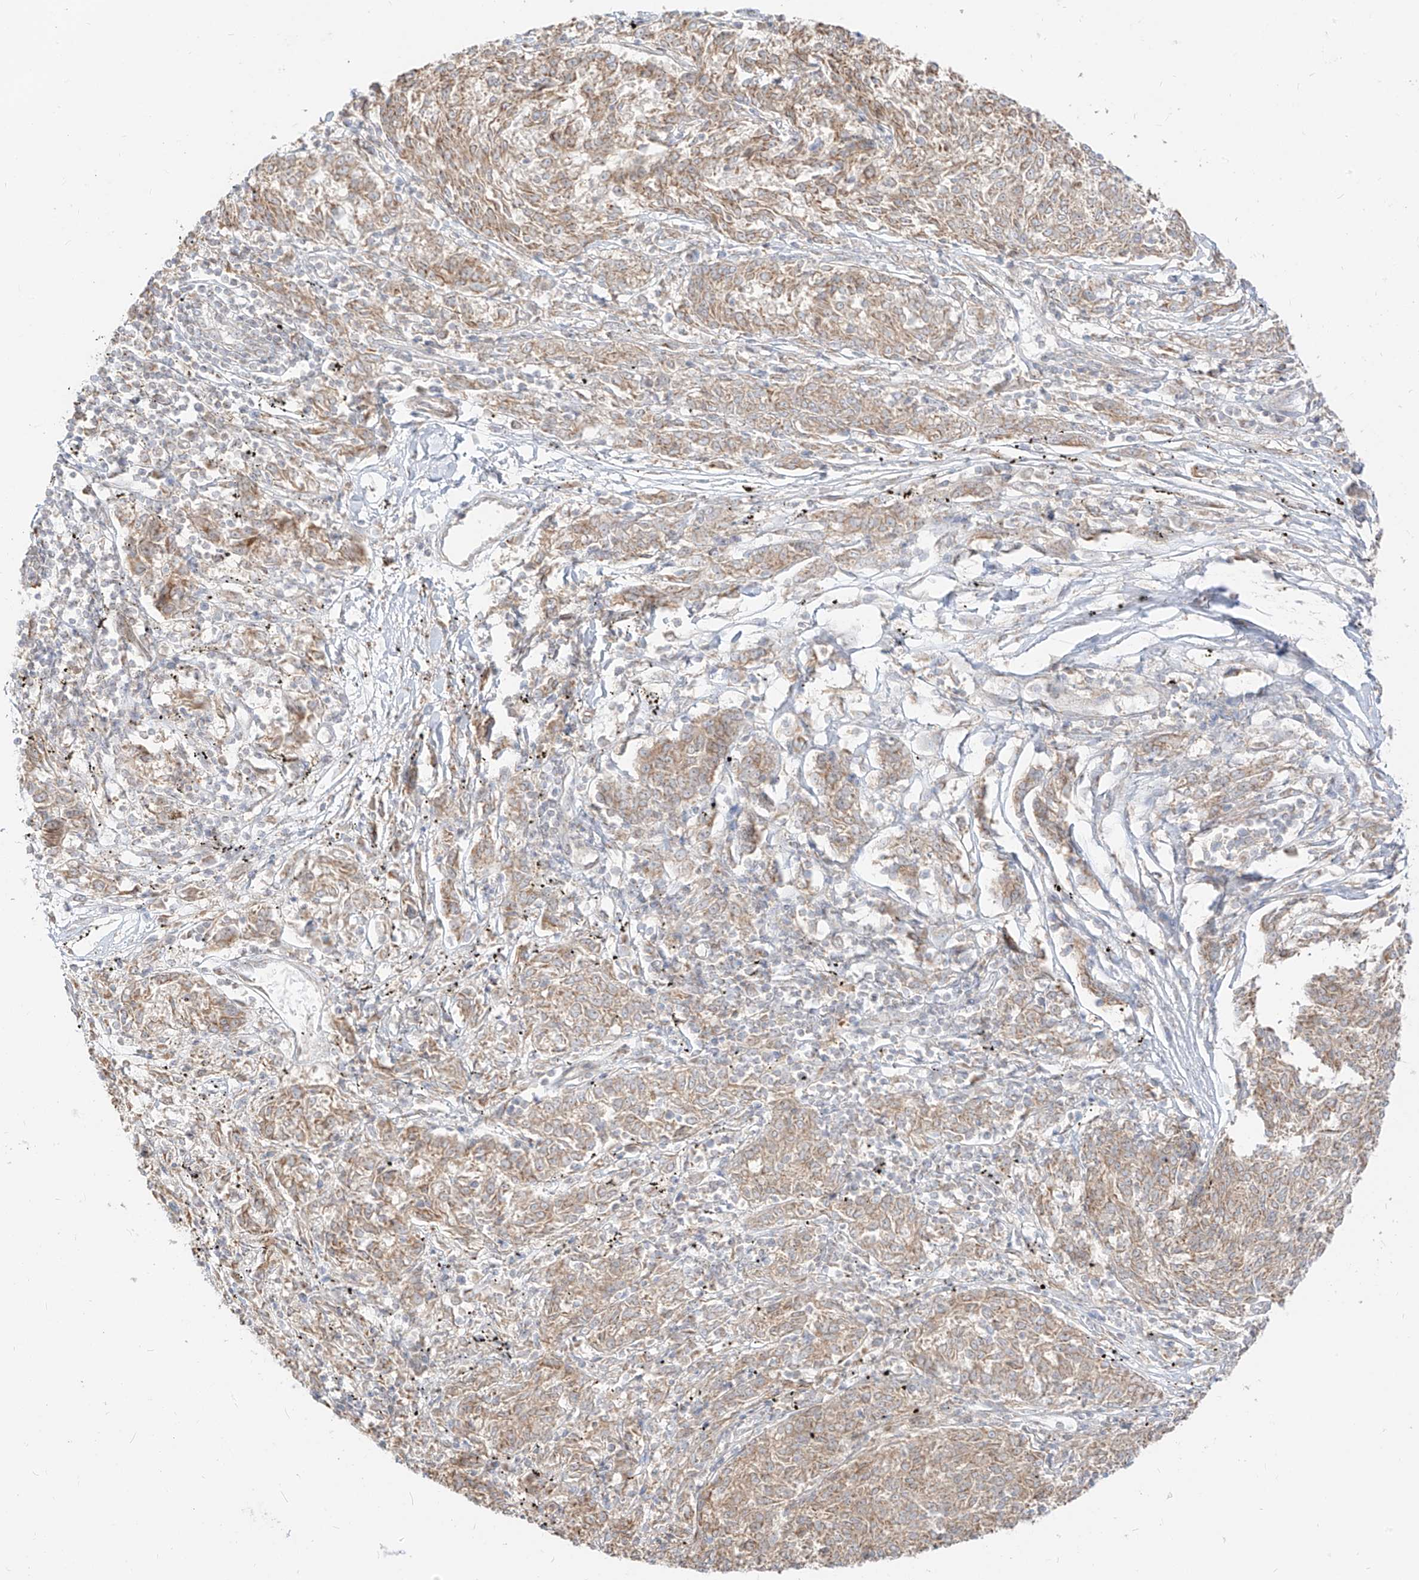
{"staining": {"intensity": "weak", "quantity": ">75%", "location": "cytoplasmic/membranous"}, "tissue": "melanoma", "cell_type": "Tumor cells", "image_type": "cancer", "snomed": [{"axis": "morphology", "description": "Malignant melanoma, NOS"}, {"axis": "topography", "description": "Skin"}], "caption": "Approximately >75% of tumor cells in human malignant melanoma demonstrate weak cytoplasmic/membranous protein staining as visualized by brown immunohistochemical staining.", "gene": "ZIM3", "patient": {"sex": "female", "age": 72}}